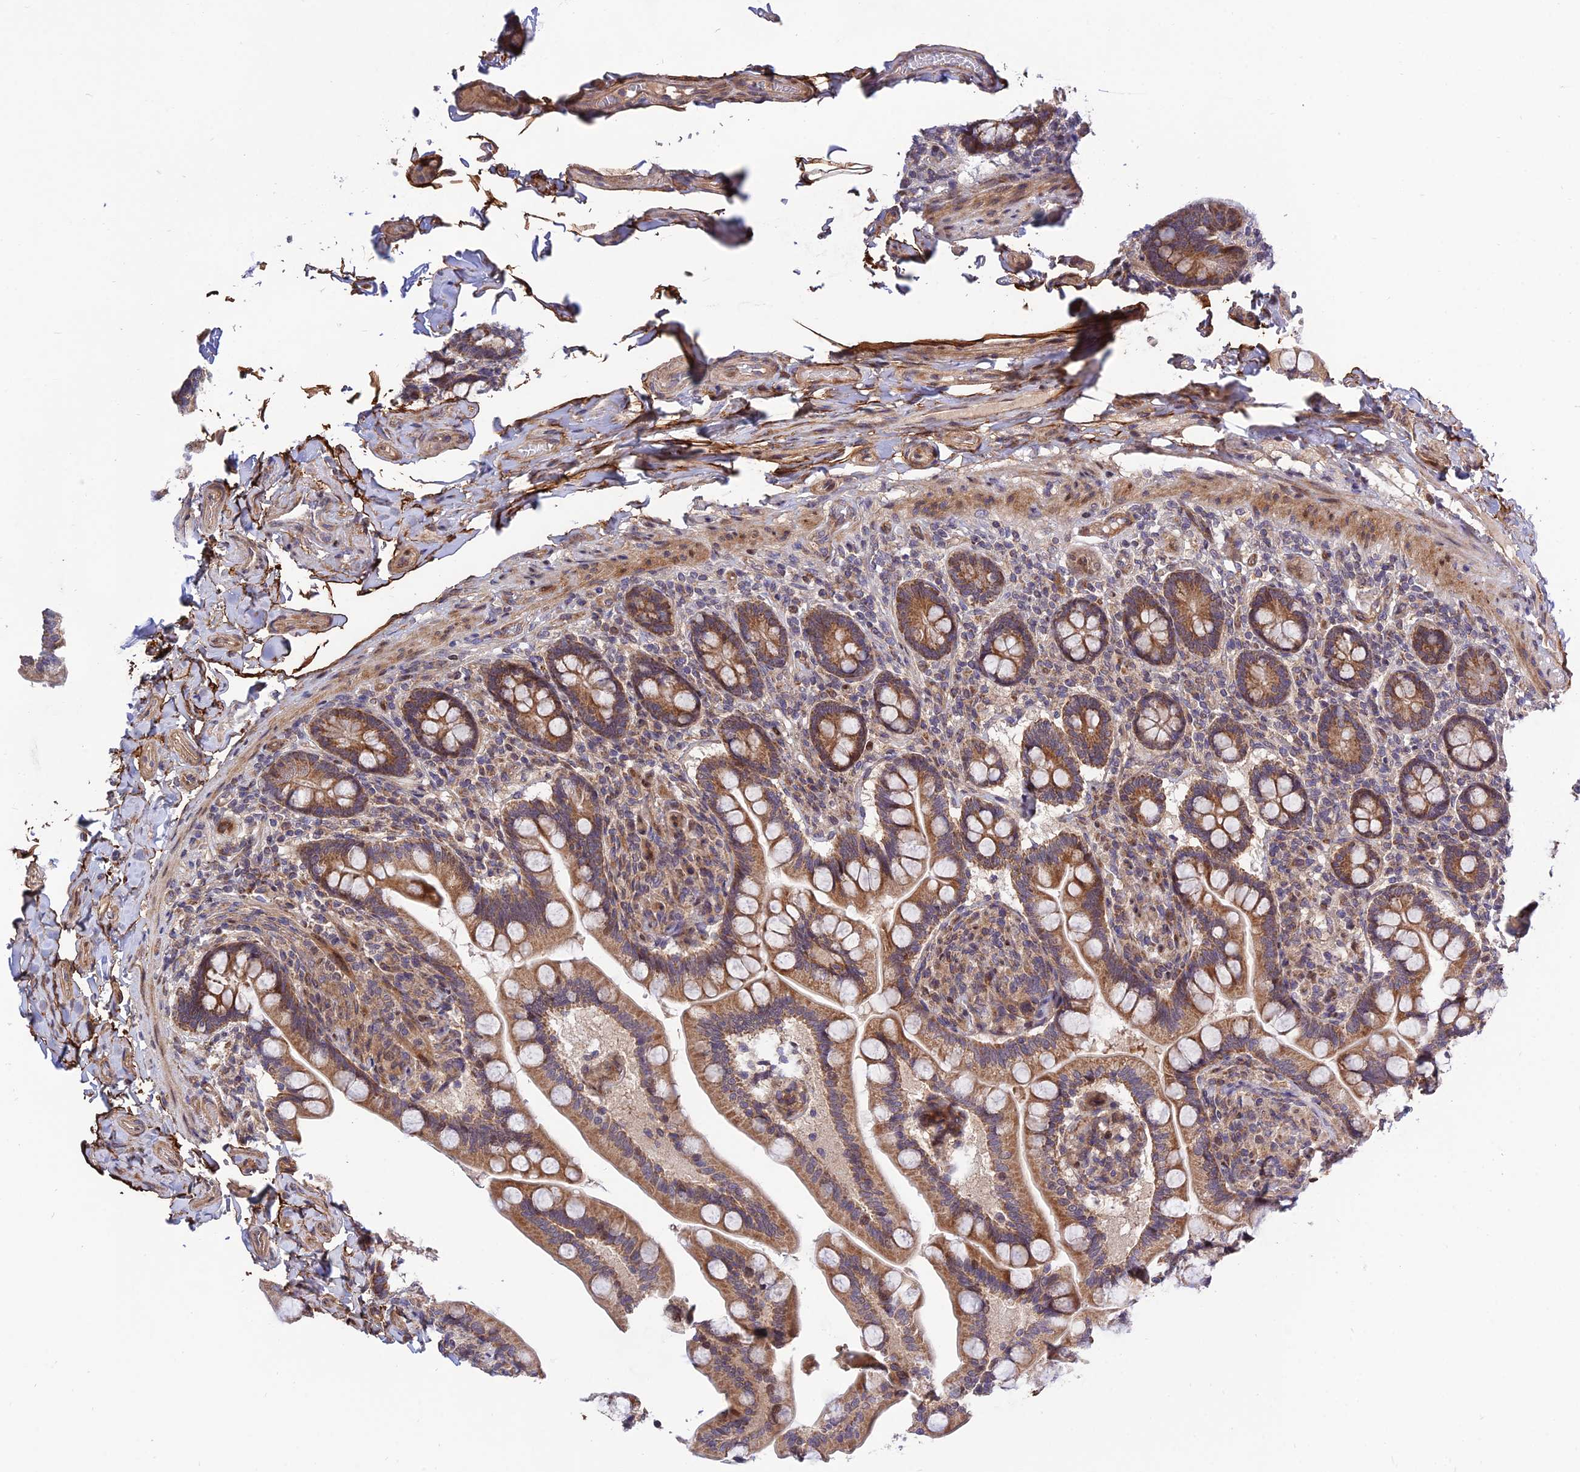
{"staining": {"intensity": "moderate", "quantity": ">75%", "location": "cytoplasmic/membranous"}, "tissue": "small intestine", "cell_type": "Glandular cells", "image_type": "normal", "snomed": [{"axis": "morphology", "description": "Normal tissue, NOS"}, {"axis": "topography", "description": "Small intestine"}], "caption": "This is a histology image of IHC staining of unremarkable small intestine, which shows moderate staining in the cytoplasmic/membranous of glandular cells.", "gene": "PLEKHG2", "patient": {"sex": "female", "age": 64}}